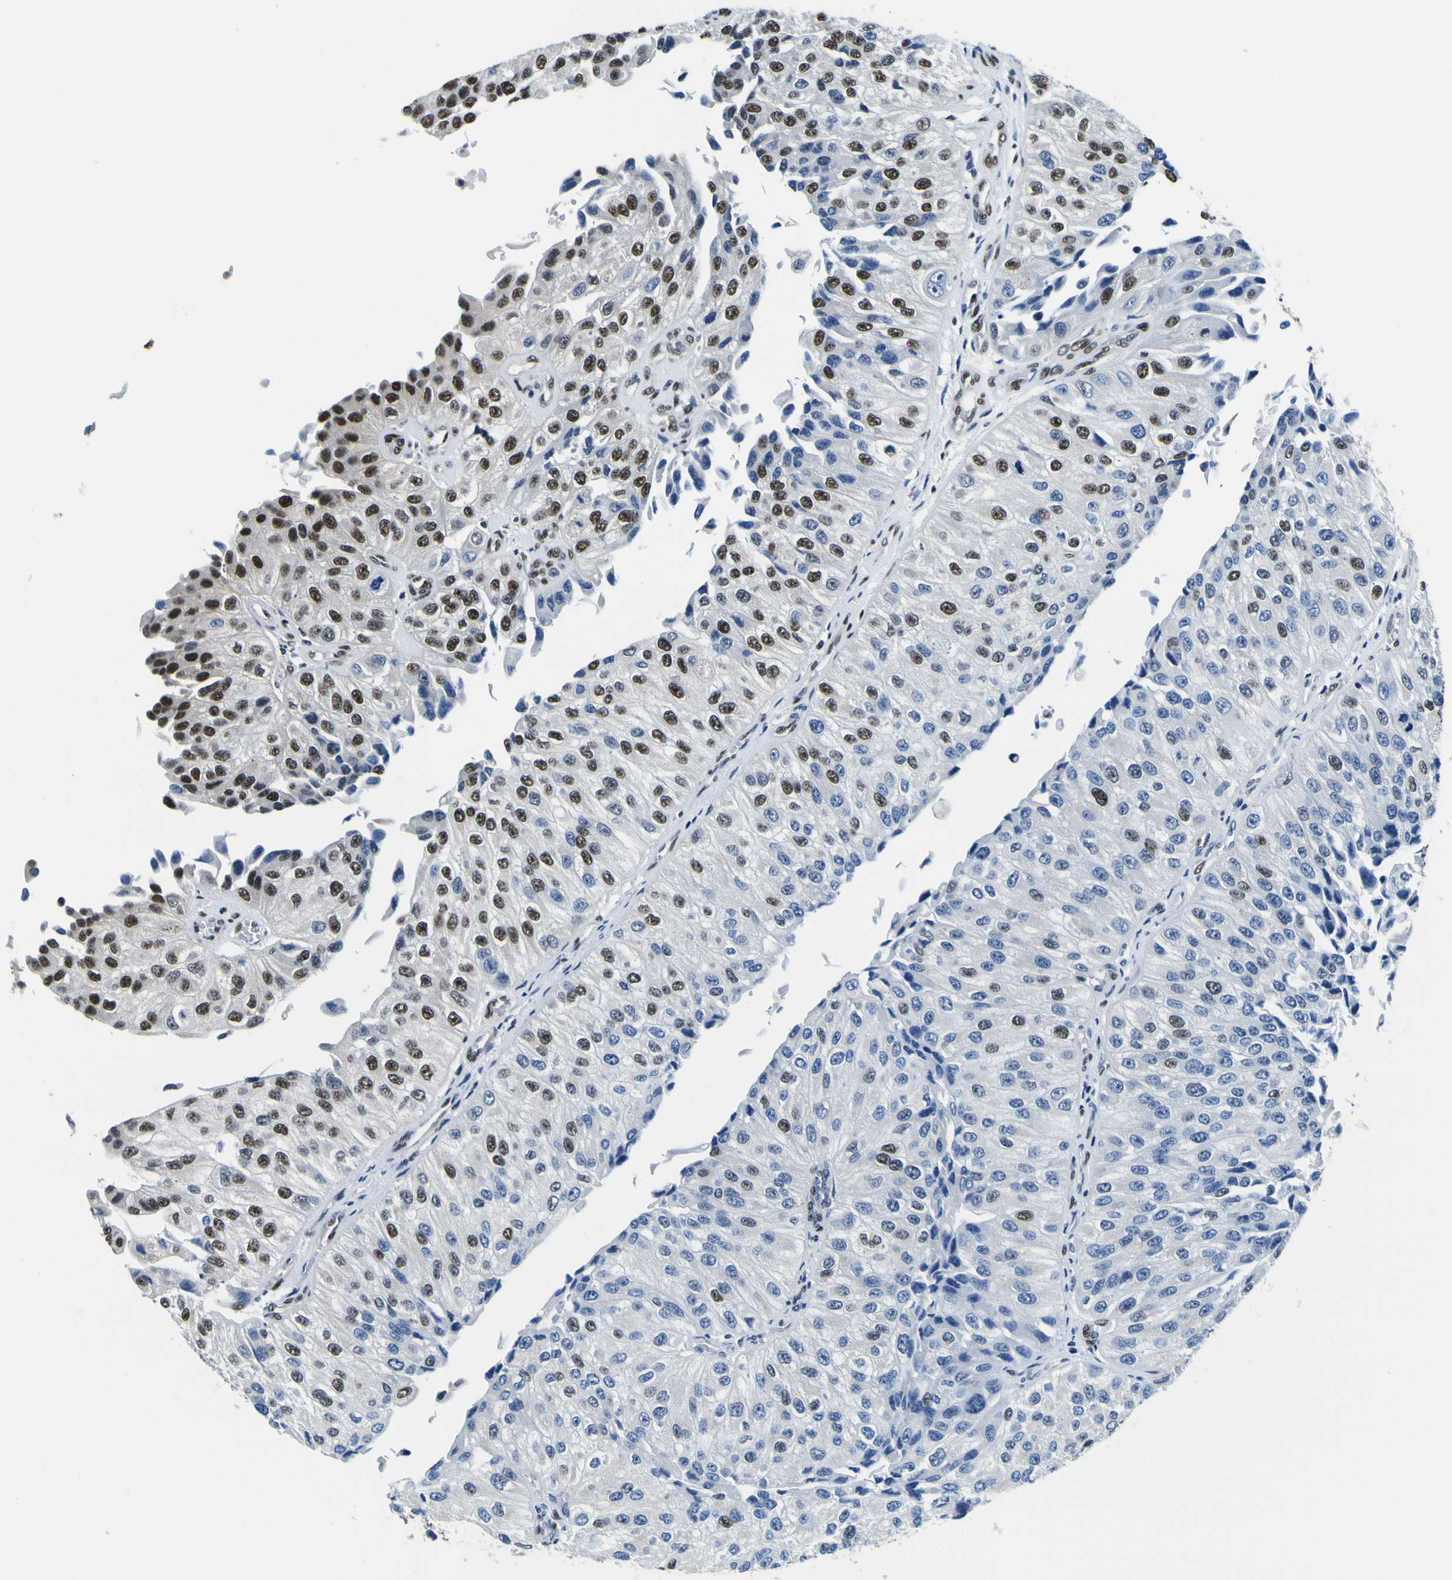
{"staining": {"intensity": "strong", "quantity": ">75%", "location": "nuclear"}, "tissue": "urothelial cancer", "cell_type": "Tumor cells", "image_type": "cancer", "snomed": [{"axis": "morphology", "description": "Urothelial carcinoma, High grade"}, {"axis": "topography", "description": "Kidney"}, {"axis": "topography", "description": "Urinary bladder"}], "caption": "DAB immunohistochemical staining of high-grade urothelial carcinoma demonstrates strong nuclear protein positivity in about >75% of tumor cells.", "gene": "SP1", "patient": {"sex": "male", "age": 77}}